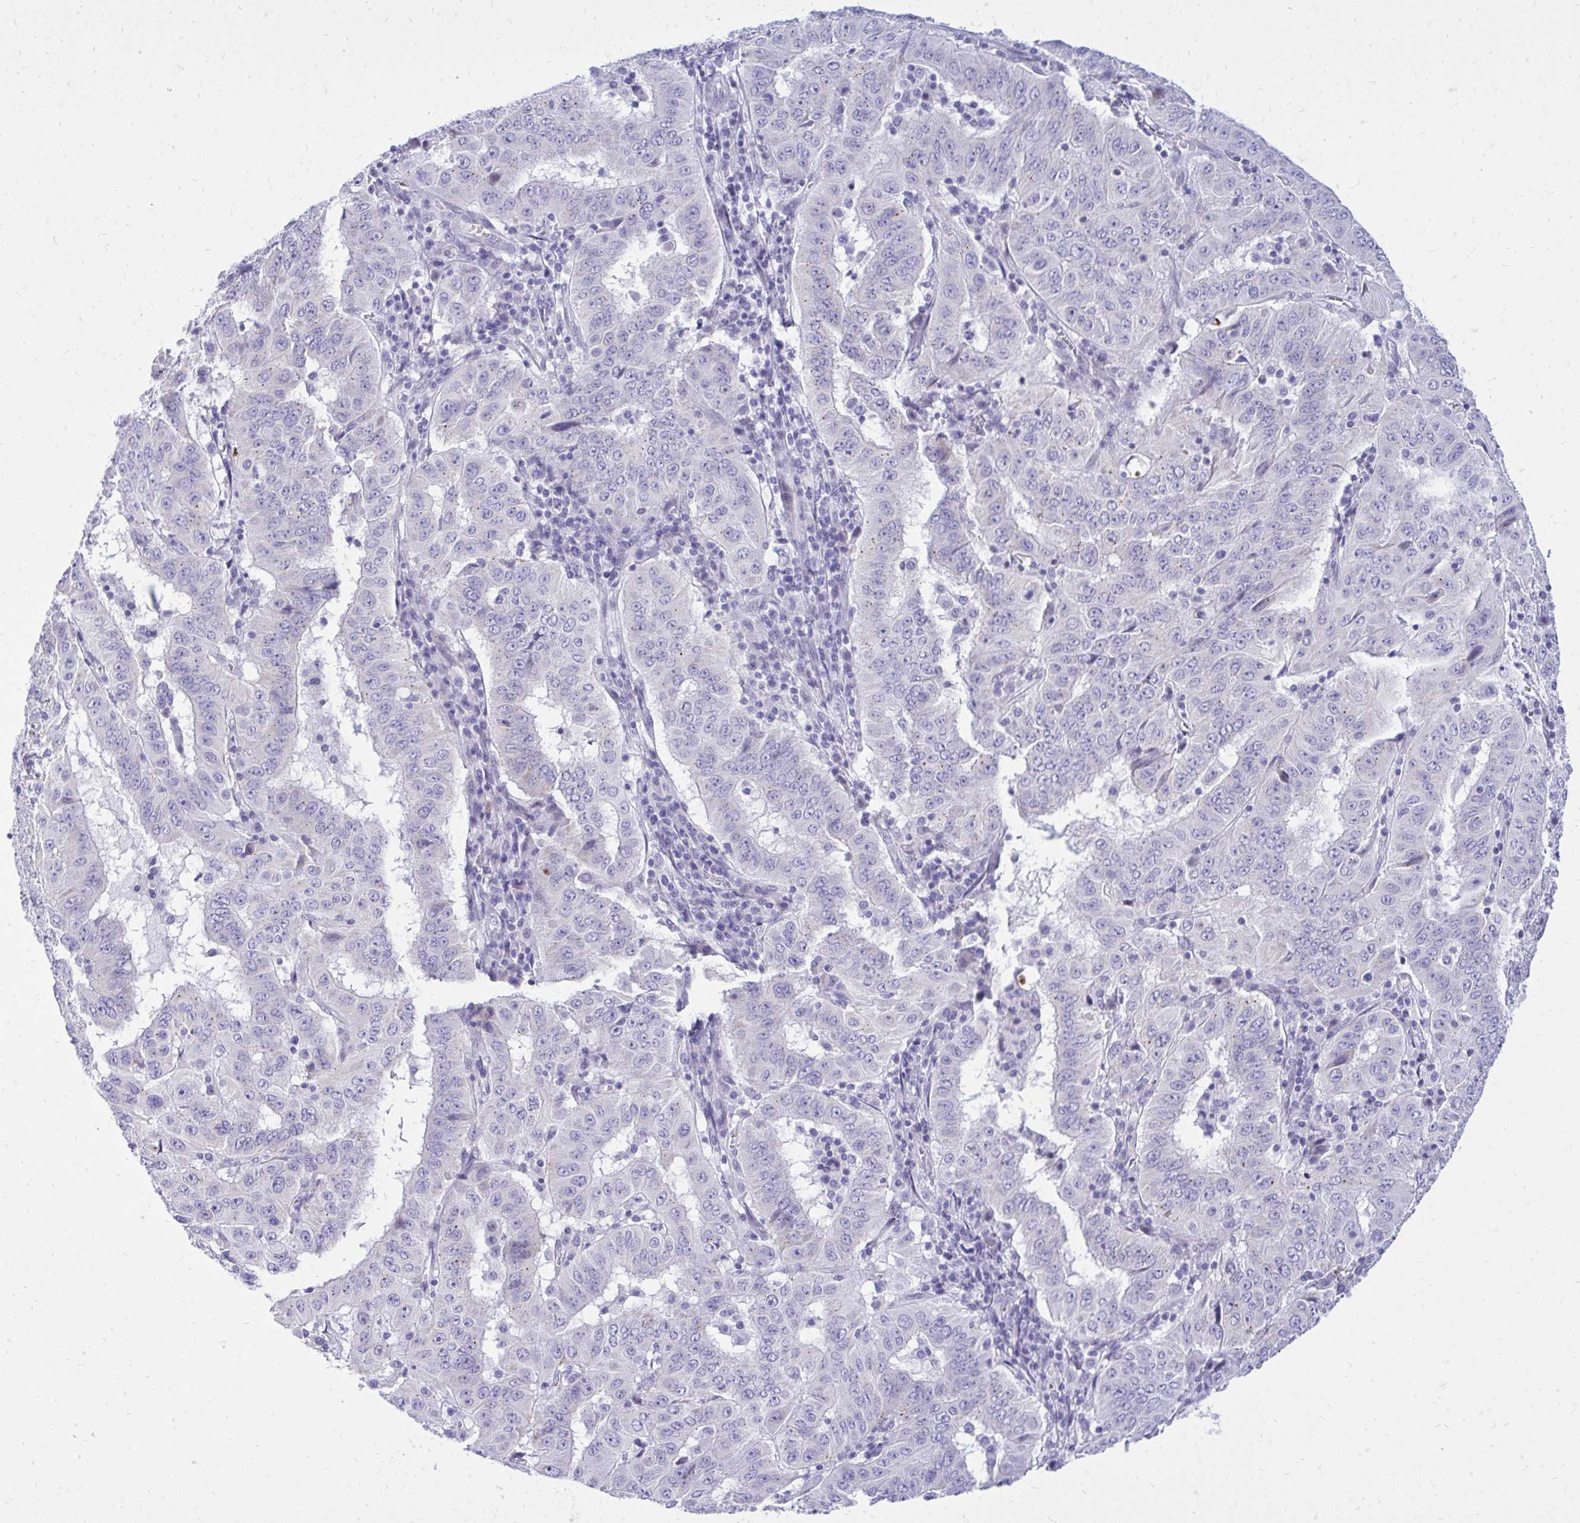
{"staining": {"intensity": "negative", "quantity": "none", "location": "none"}, "tissue": "pancreatic cancer", "cell_type": "Tumor cells", "image_type": "cancer", "snomed": [{"axis": "morphology", "description": "Adenocarcinoma, NOS"}, {"axis": "topography", "description": "Pancreas"}], "caption": "This is an IHC photomicrograph of human pancreatic cancer. There is no staining in tumor cells.", "gene": "GABRA1", "patient": {"sex": "male", "age": 63}}